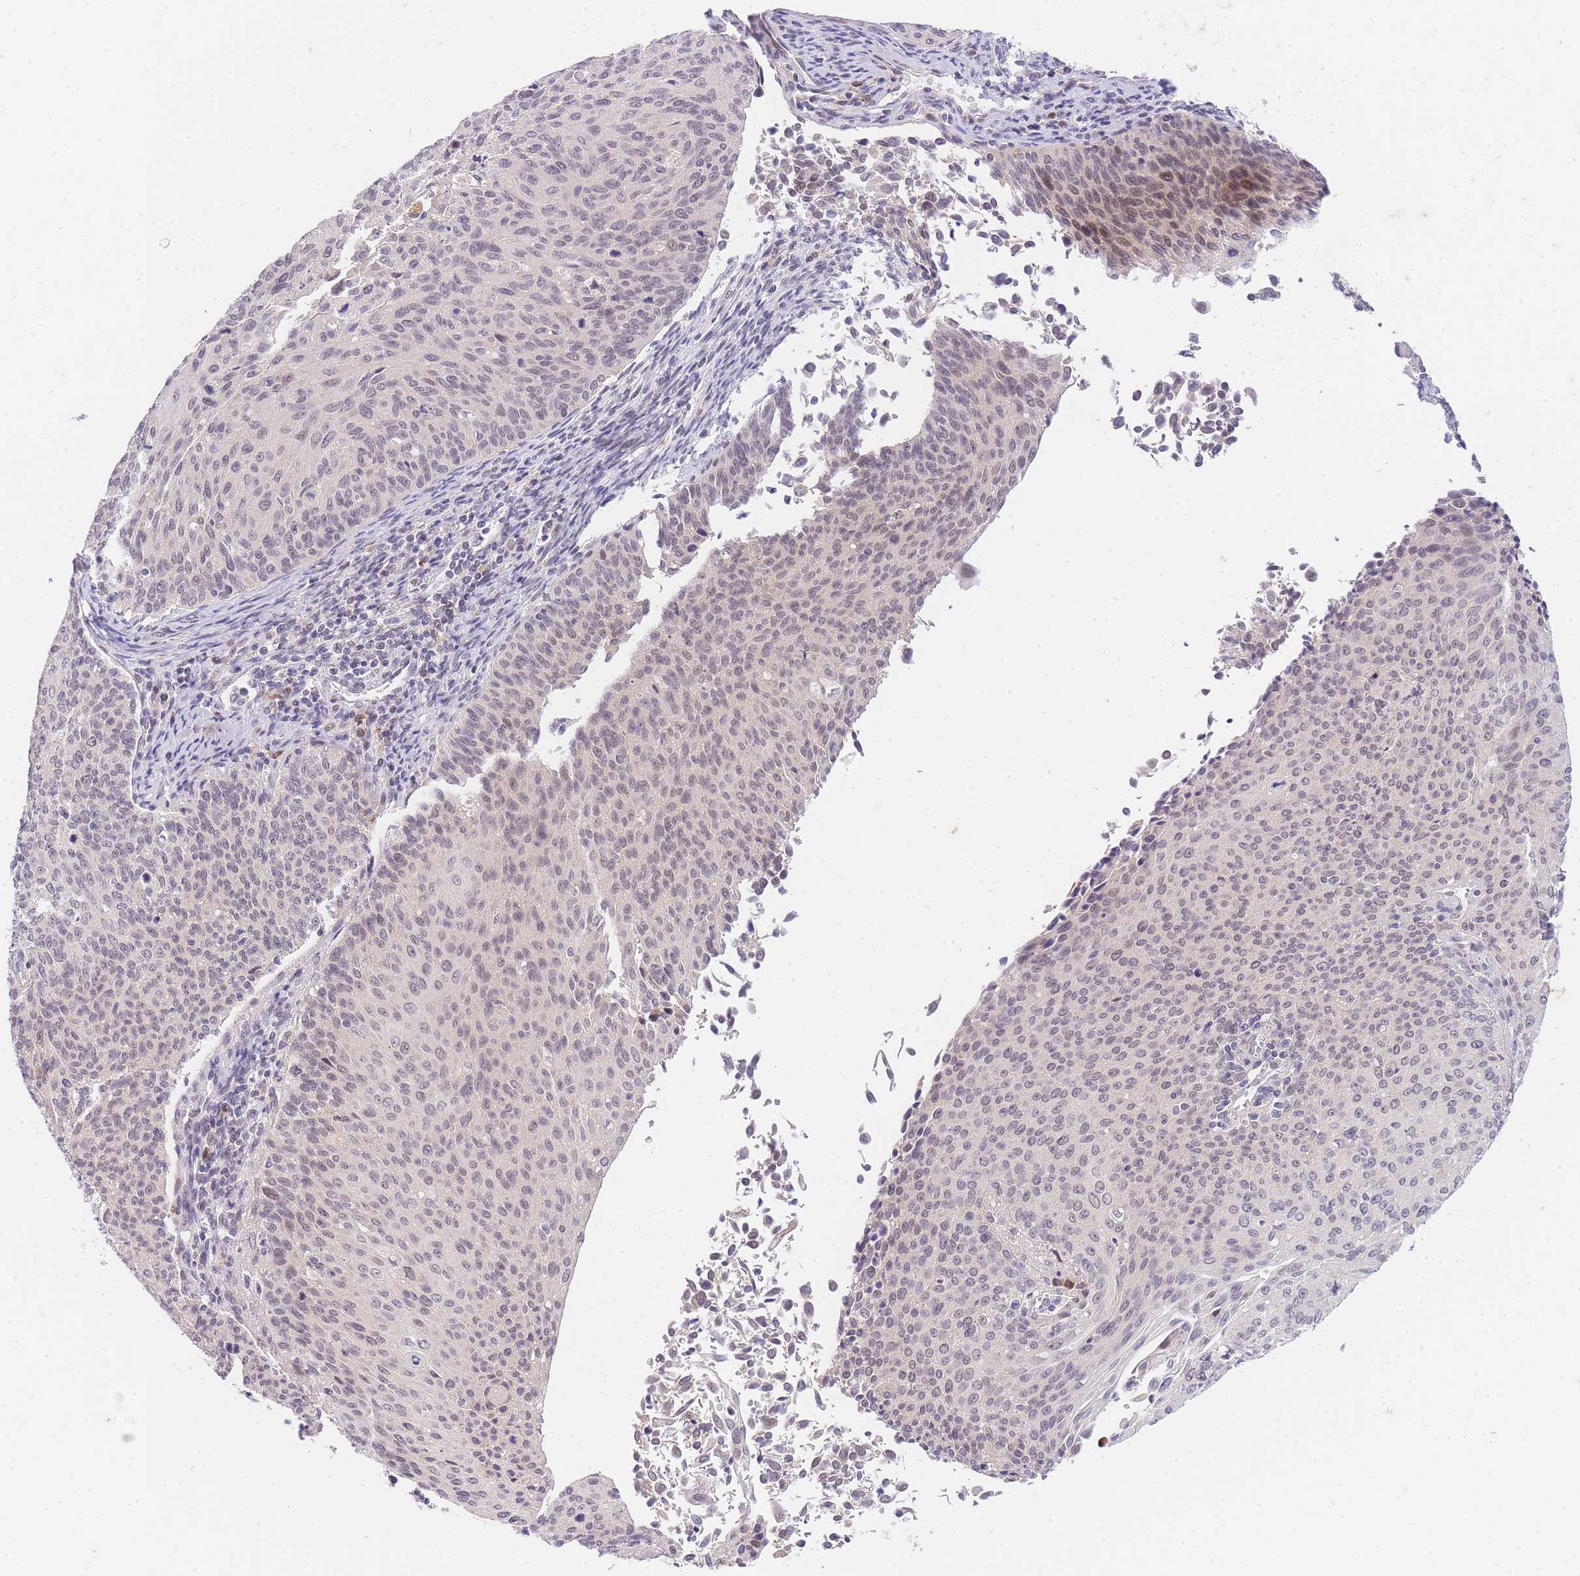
{"staining": {"intensity": "weak", "quantity": "<25%", "location": "nuclear"}, "tissue": "cervical cancer", "cell_type": "Tumor cells", "image_type": "cancer", "snomed": [{"axis": "morphology", "description": "Squamous cell carcinoma, NOS"}, {"axis": "topography", "description": "Cervix"}], "caption": "This is a image of immunohistochemistry staining of squamous cell carcinoma (cervical), which shows no positivity in tumor cells. (Brightfield microscopy of DAB IHC at high magnification).", "gene": "SLC25A33", "patient": {"sex": "female", "age": 55}}